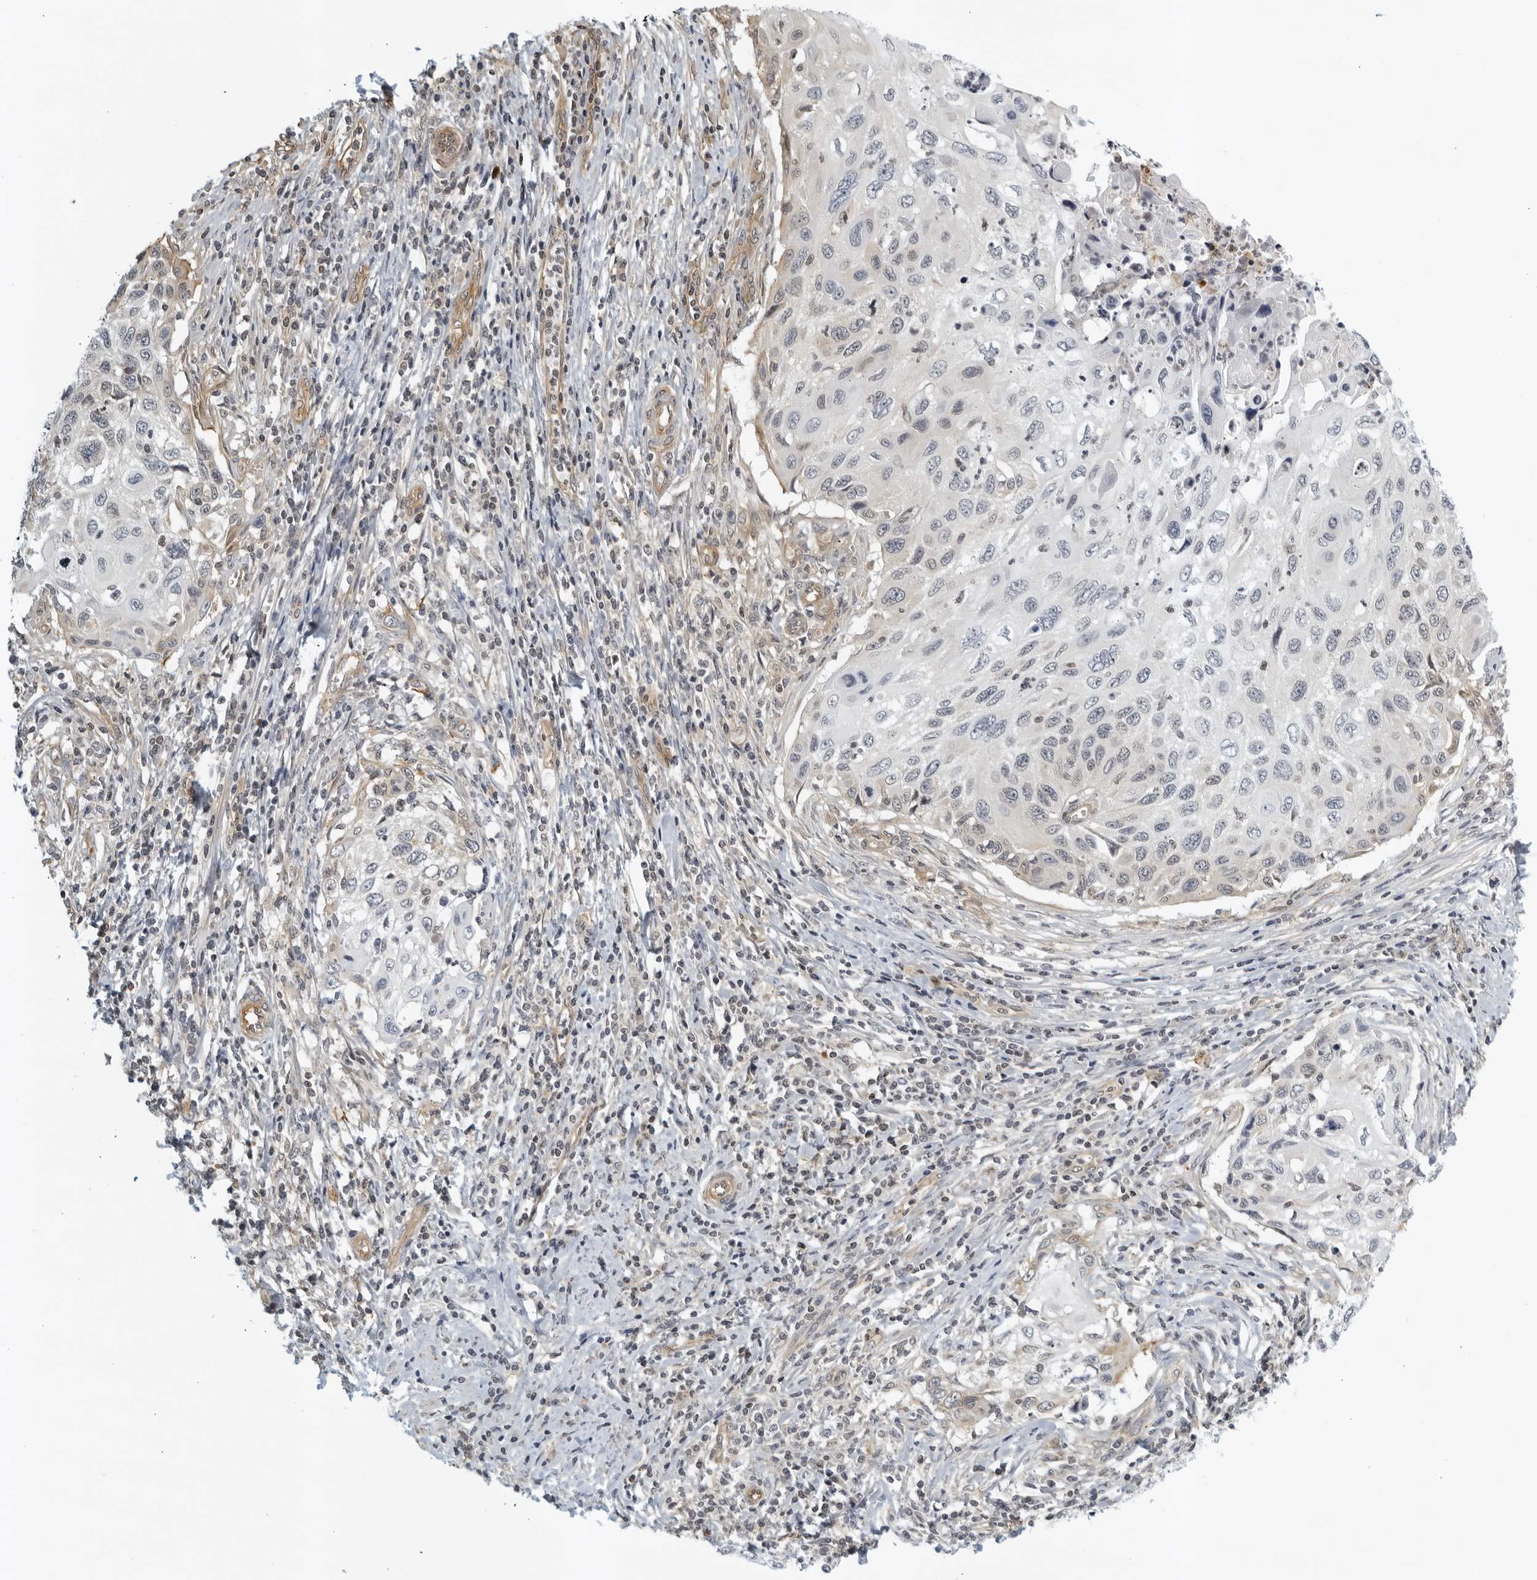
{"staining": {"intensity": "negative", "quantity": "none", "location": "none"}, "tissue": "cervical cancer", "cell_type": "Tumor cells", "image_type": "cancer", "snomed": [{"axis": "morphology", "description": "Squamous cell carcinoma, NOS"}, {"axis": "topography", "description": "Cervix"}], "caption": "Tumor cells are negative for protein expression in human cervical cancer. Nuclei are stained in blue.", "gene": "SERTAD4", "patient": {"sex": "female", "age": 70}}